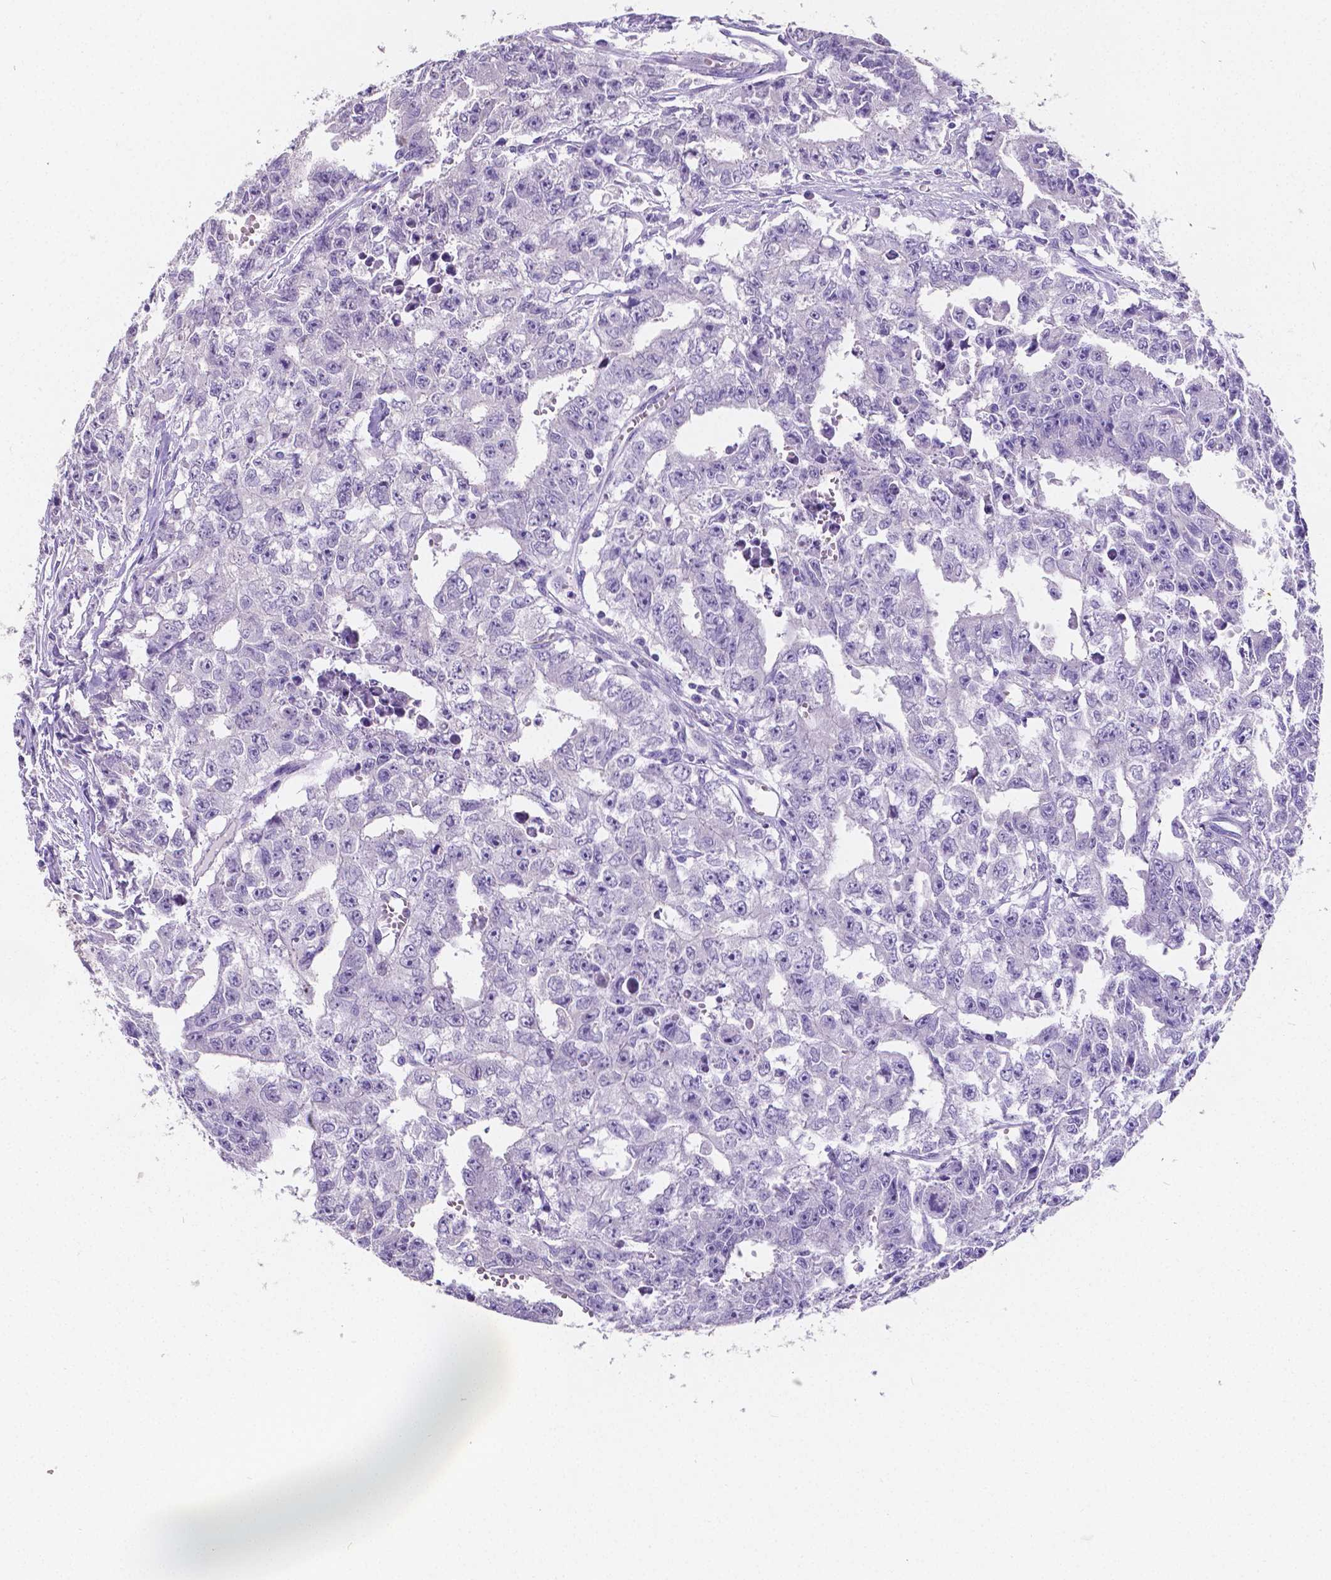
{"staining": {"intensity": "negative", "quantity": "none", "location": "none"}, "tissue": "testis cancer", "cell_type": "Tumor cells", "image_type": "cancer", "snomed": [{"axis": "morphology", "description": "Carcinoma, Embryonal, NOS"}, {"axis": "morphology", "description": "Teratoma, malignant, NOS"}, {"axis": "topography", "description": "Testis"}], "caption": "Tumor cells are negative for protein expression in human testis embryonal carcinoma. The staining is performed using DAB brown chromogen with nuclei counter-stained in using hematoxylin.", "gene": "SATB2", "patient": {"sex": "male", "age": 24}}